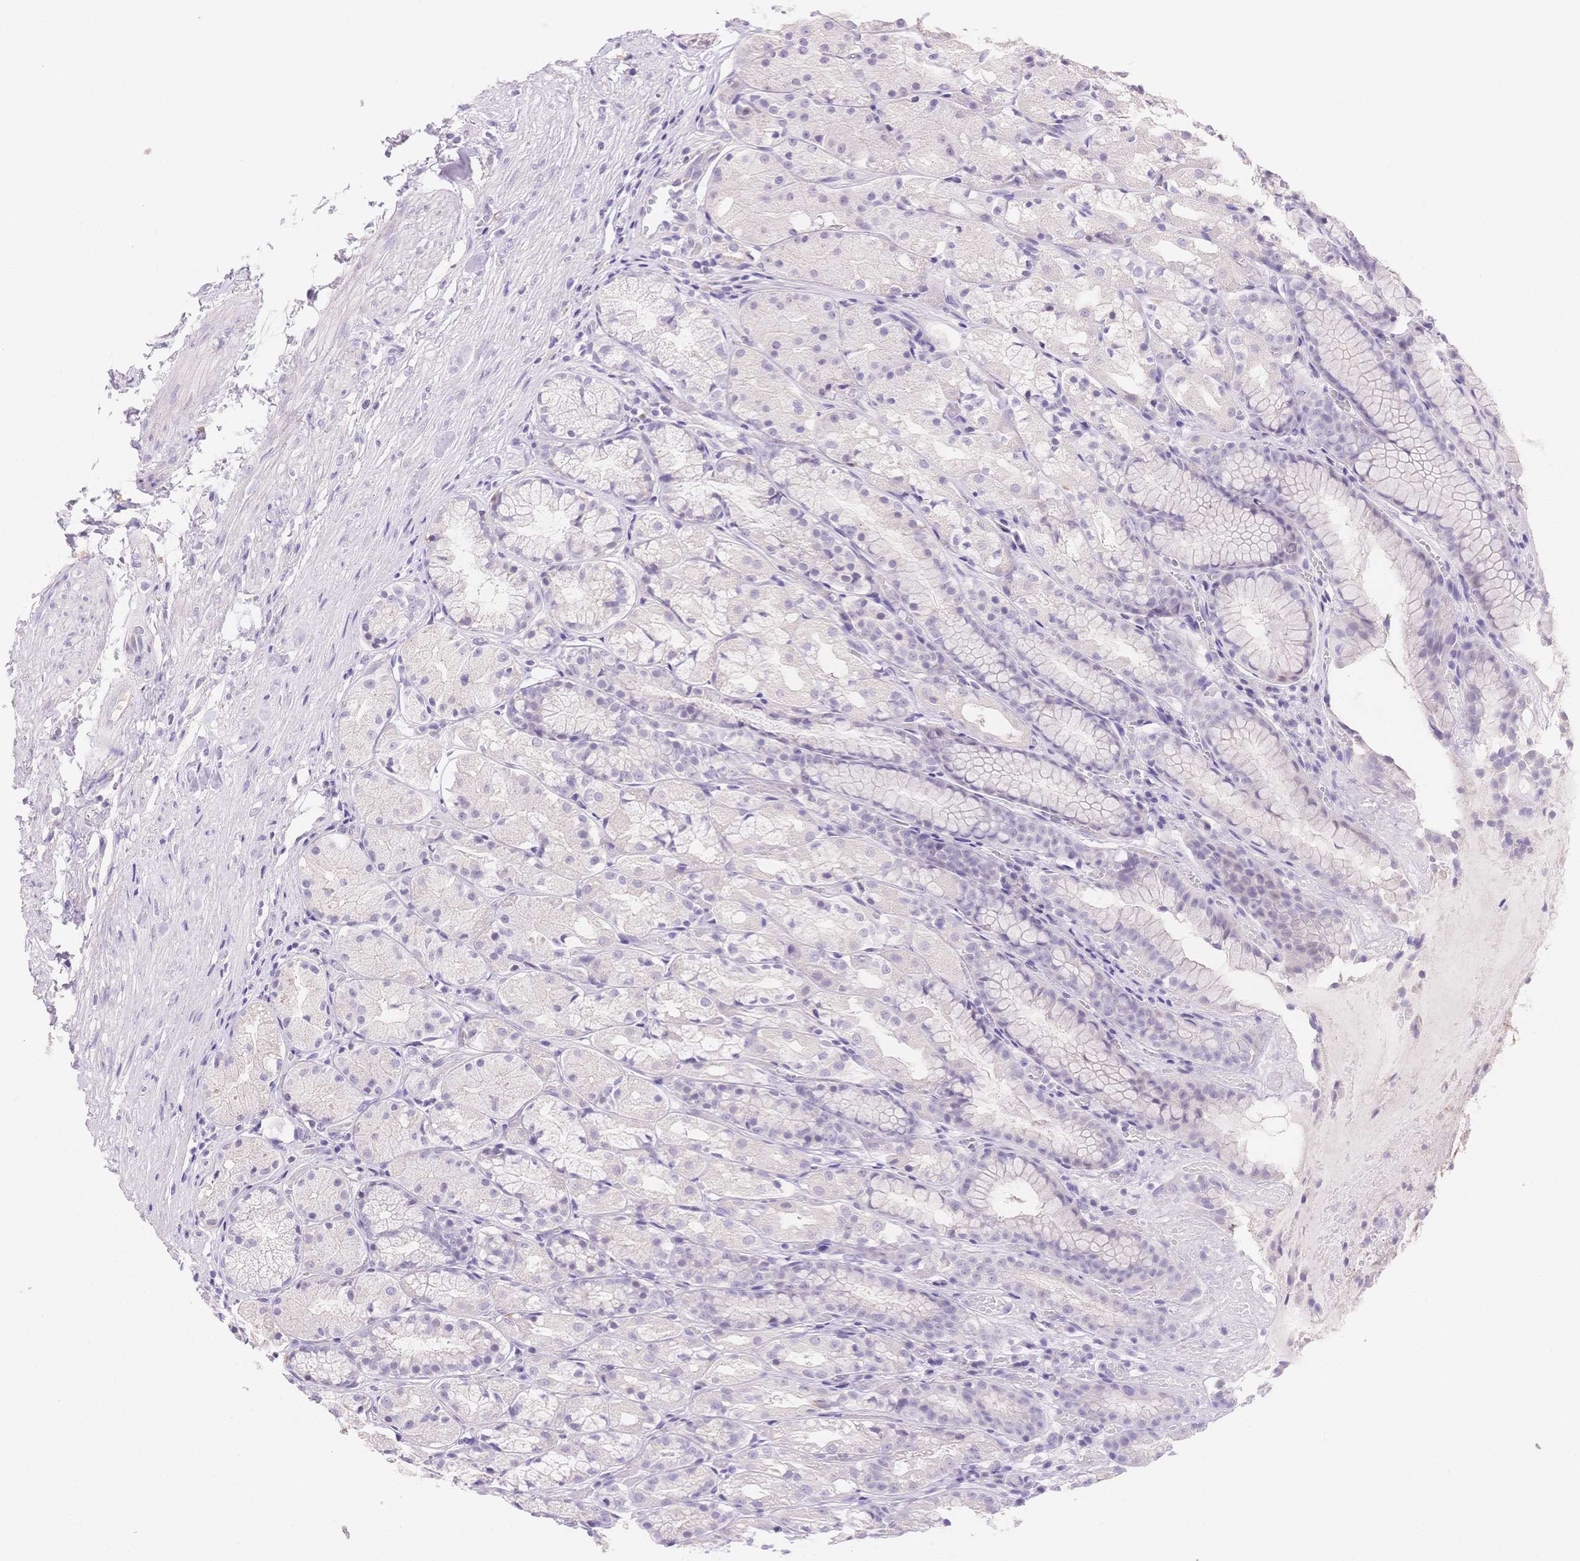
{"staining": {"intensity": "negative", "quantity": "none", "location": "none"}, "tissue": "stomach", "cell_type": "Glandular cells", "image_type": "normal", "snomed": [{"axis": "morphology", "description": "Normal tissue, NOS"}, {"axis": "topography", "description": "Stomach"}], "caption": "DAB immunohistochemical staining of normal stomach displays no significant expression in glandular cells. Nuclei are stained in blue.", "gene": "MYOM1", "patient": {"sex": "male", "age": 70}}